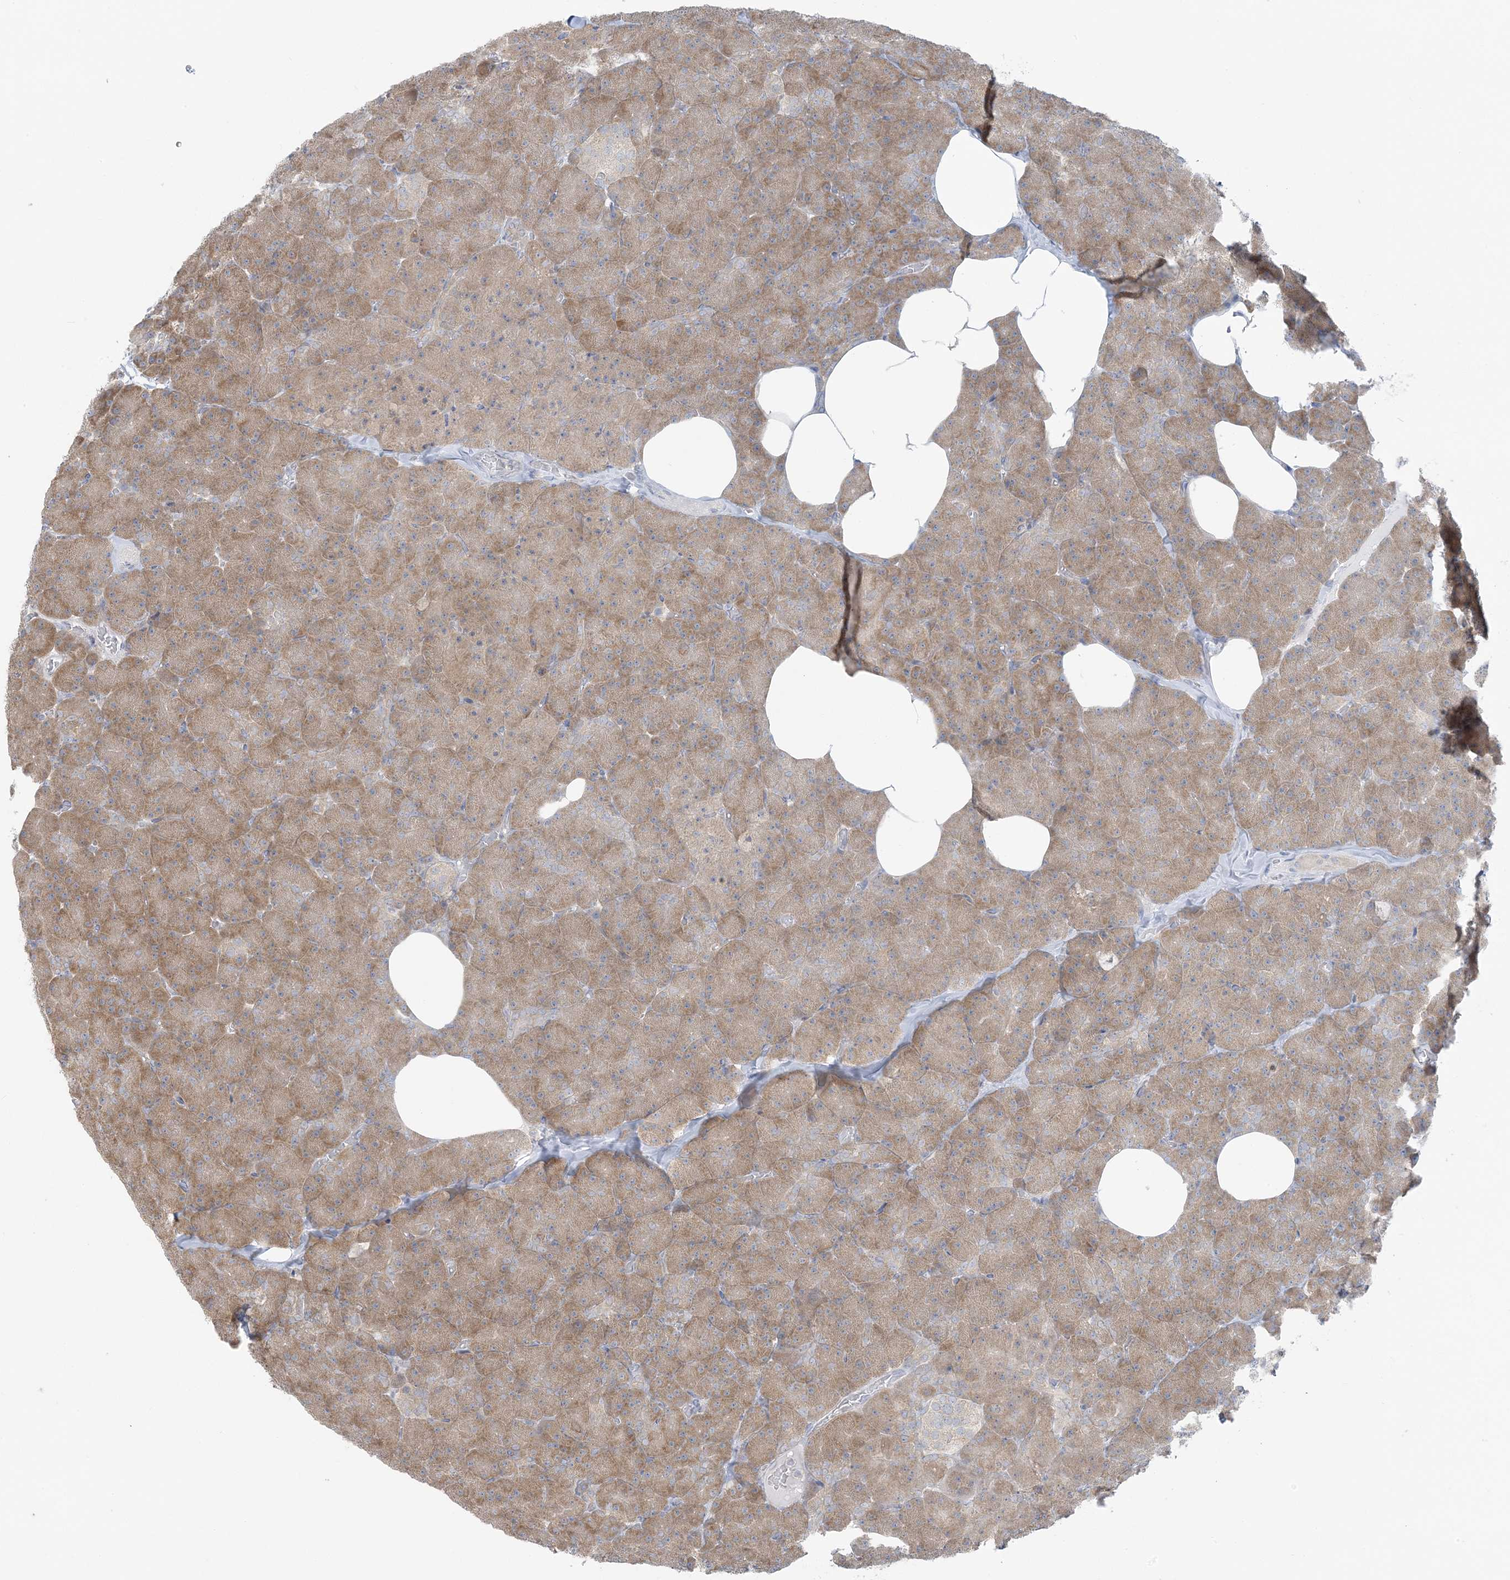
{"staining": {"intensity": "moderate", "quantity": ">75%", "location": "cytoplasmic/membranous"}, "tissue": "pancreas", "cell_type": "Exocrine glandular cells", "image_type": "normal", "snomed": [{"axis": "morphology", "description": "Normal tissue, NOS"}, {"axis": "morphology", "description": "Carcinoid, malignant, NOS"}, {"axis": "topography", "description": "Pancreas"}], "caption": "About >75% of exocrine glandular cells in benign pancreas reveal moderate cytoplasmic/membranous protein staining as visualized by brown immunohistochemical staining.", "gene": "EEFSEC", "patient": {"sex": "female", "age": 35}}